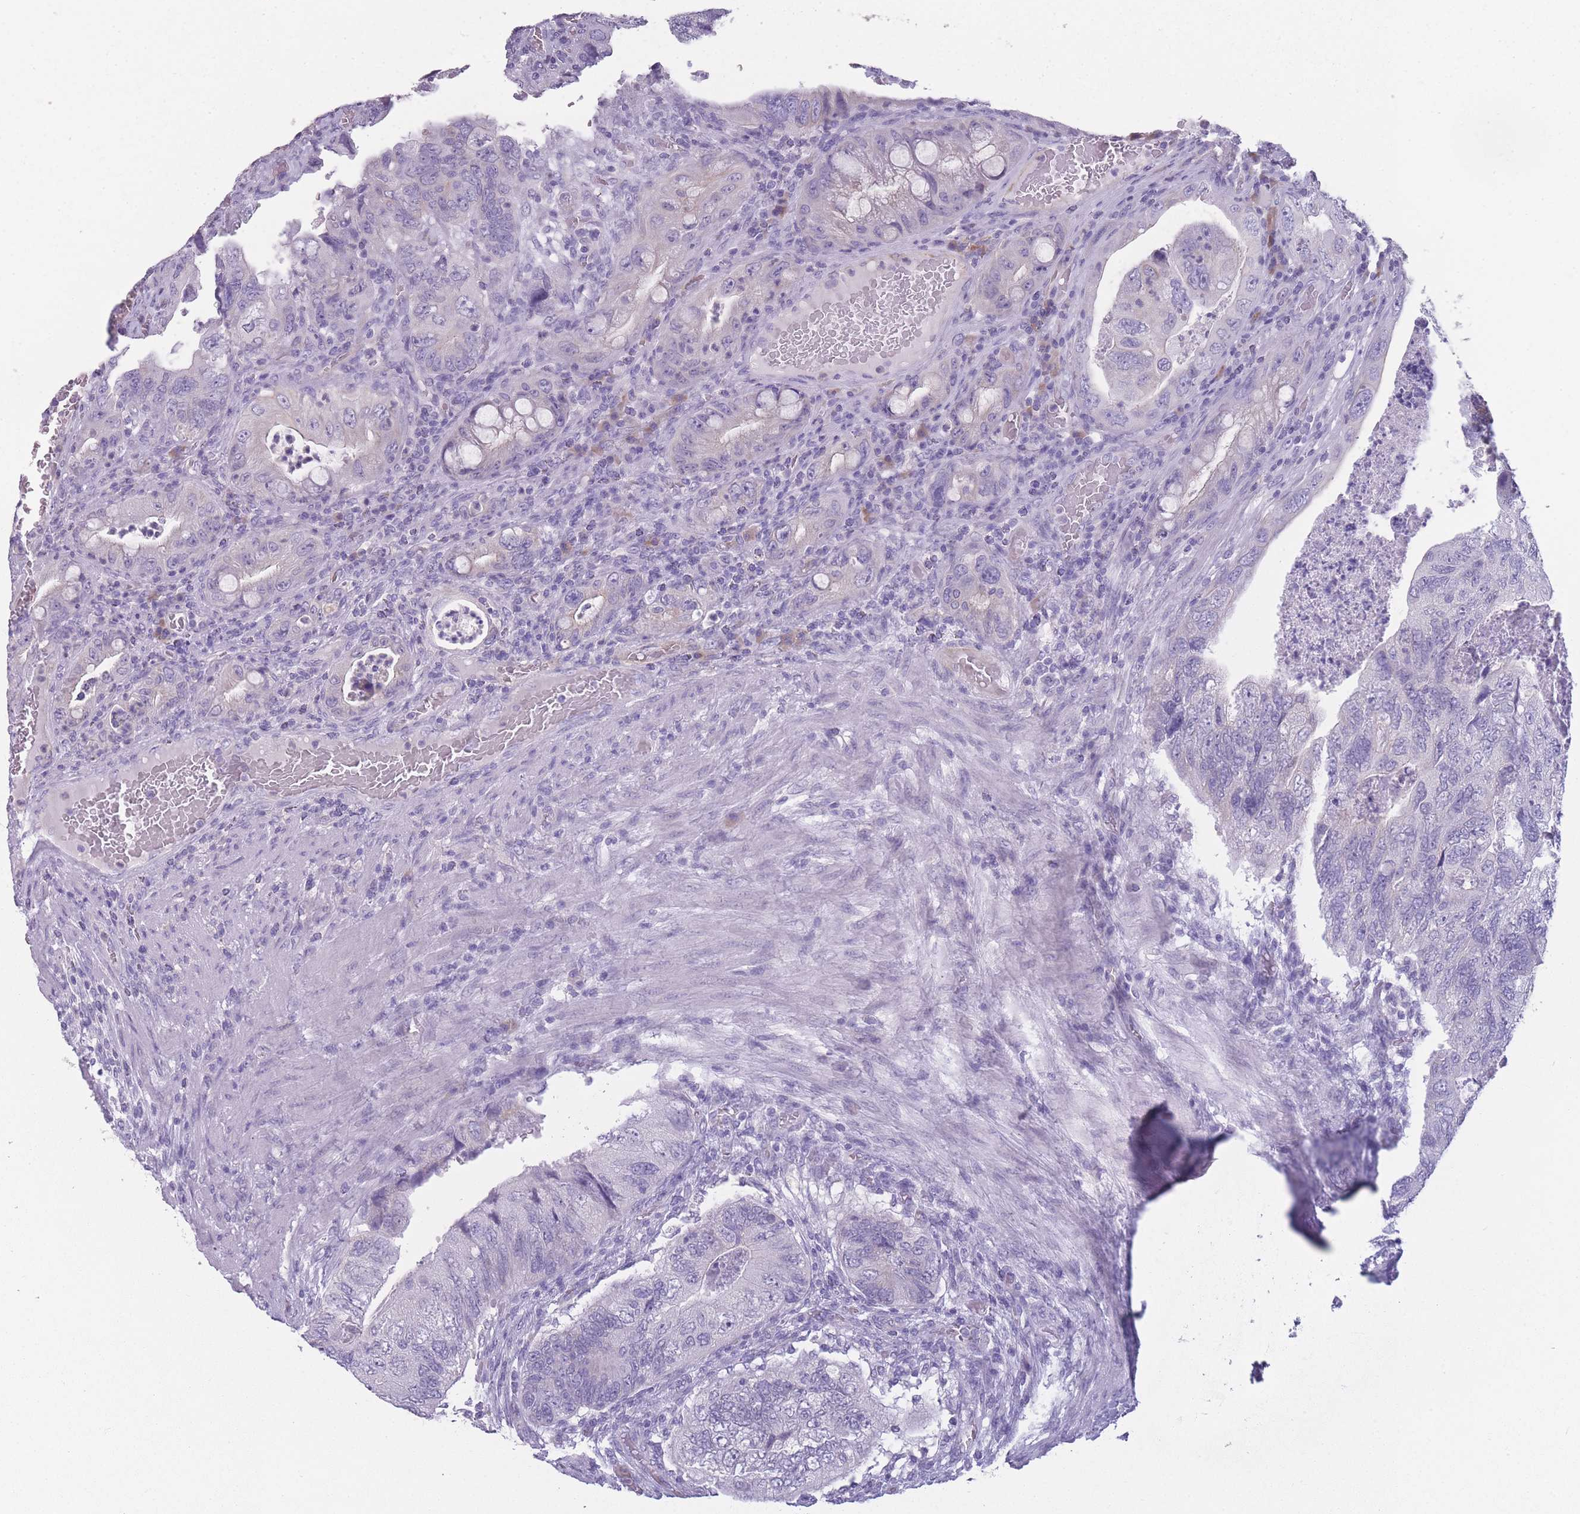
{"staining": {"intensity": "negative", "quantity": "none", "location": "none"}, "tissue": "colorectal cancer", "cell_type": "Tumor cells", "image_type": "cancer", "snomed": [{"axis": "morphology", "description": "Adenocarcinoma, NOS"}, {"axis": "topography", "description": "Rectum"}], "caption": "IHC micrograph of neoplastic tissue: colorectal cancer (adenocarcinoma) stained with DAB (3,3'-diaminobenzidine) demonstrates no significant protein positivity in tumor cells. Nuclei are stained in blue.", "gene": "DCANP1", "patient": {"sex": "male", "age": 63}}